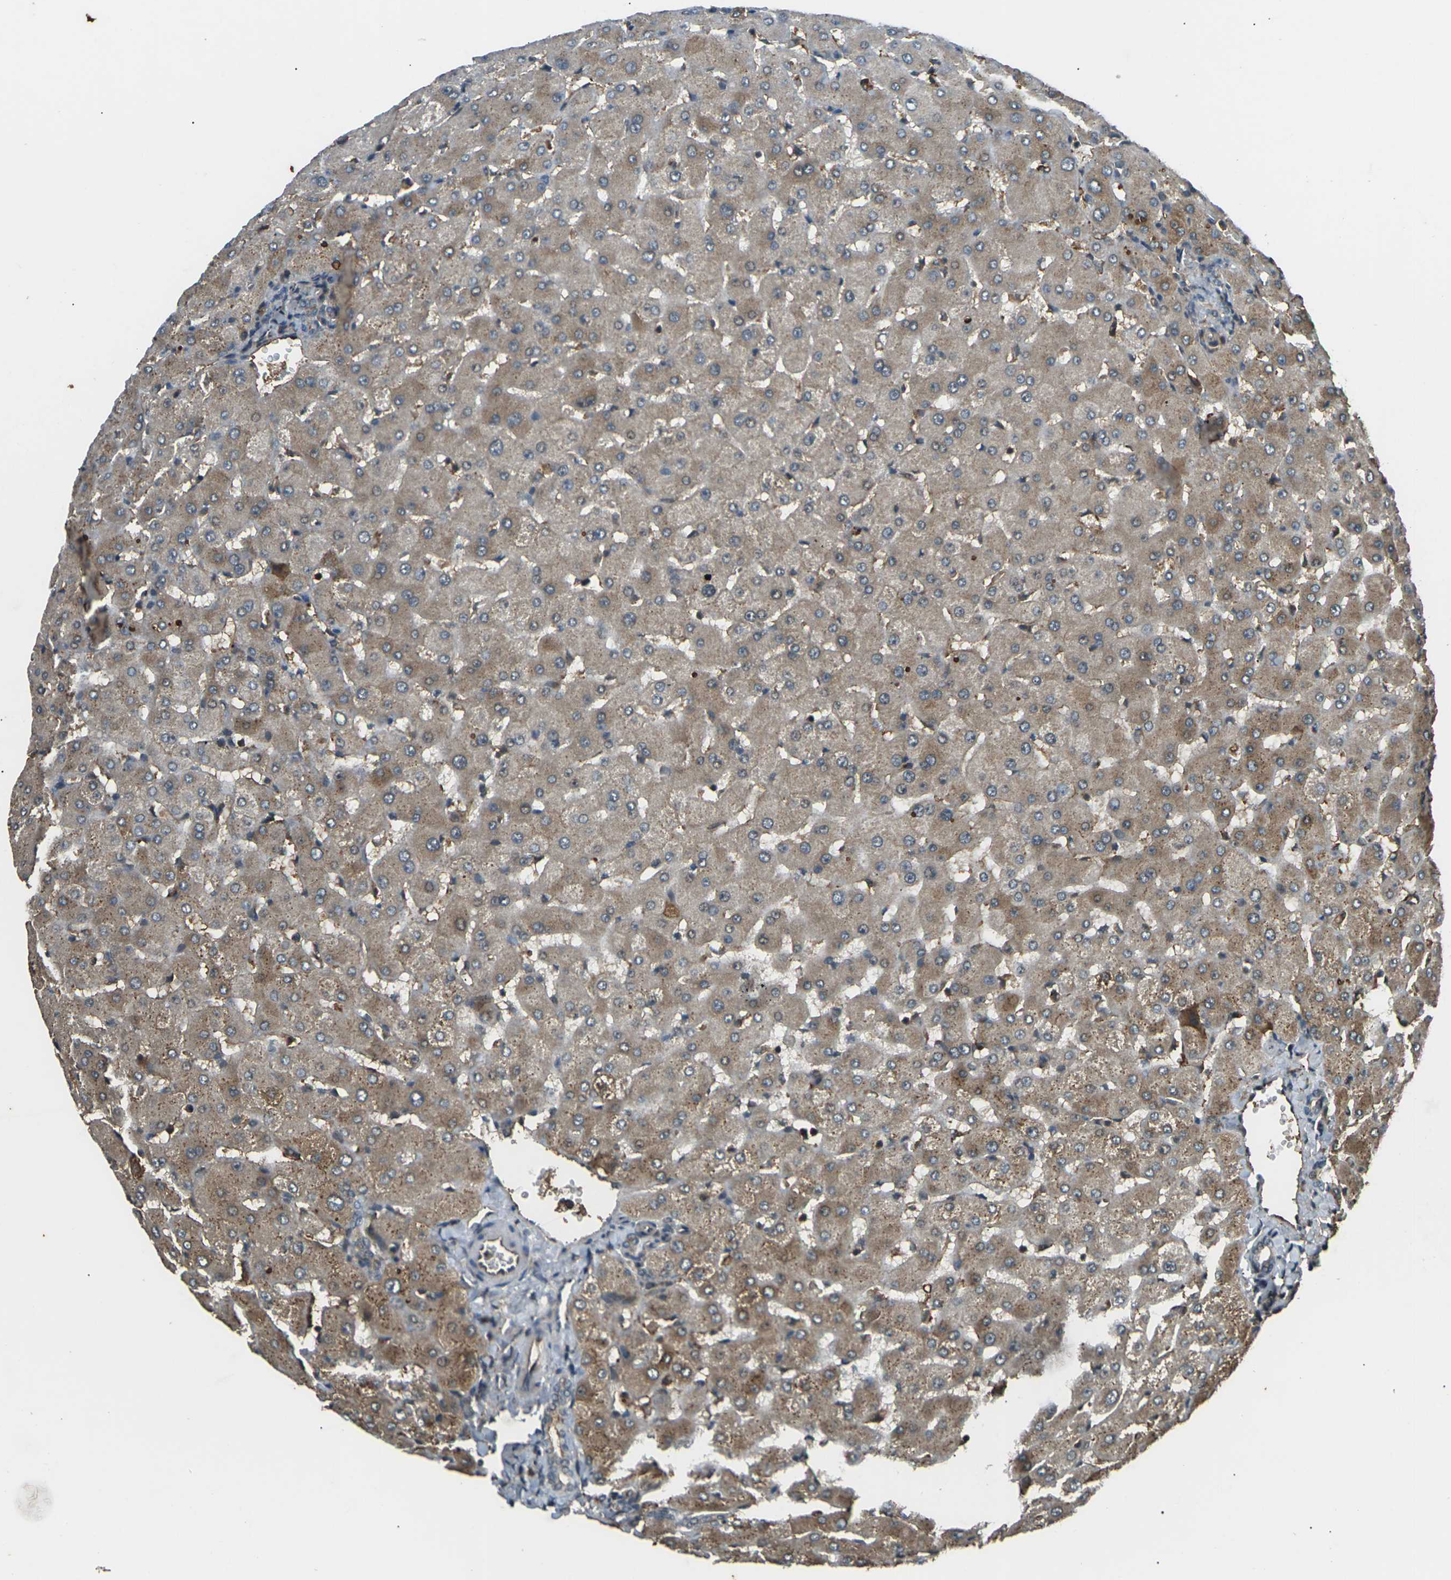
{"staining": {"intensity": "moderate", "quantity": "<25%", "location": "cytoplasmic/membranous"}, "tissue": "liver", "cell_type": "Cholangiocytes", "image_type": "normal", "snomed": [{"axis": "morphology", "description": "Normal tissue, NOS"}, {"axis": "topography", "description": "Liver"}], "caption": "Normal liver displays moderate cytoplasmic/membranous expression in approximately <25% of cholangiocytes, visualized by immunohistochemistry. Using DAB (brown) and hematoxylin (blue) stains, captured at high magnification using brightfield microscopy.", "gene": "CYP1B1", "patient": {"sex": "female", "age": 63}}